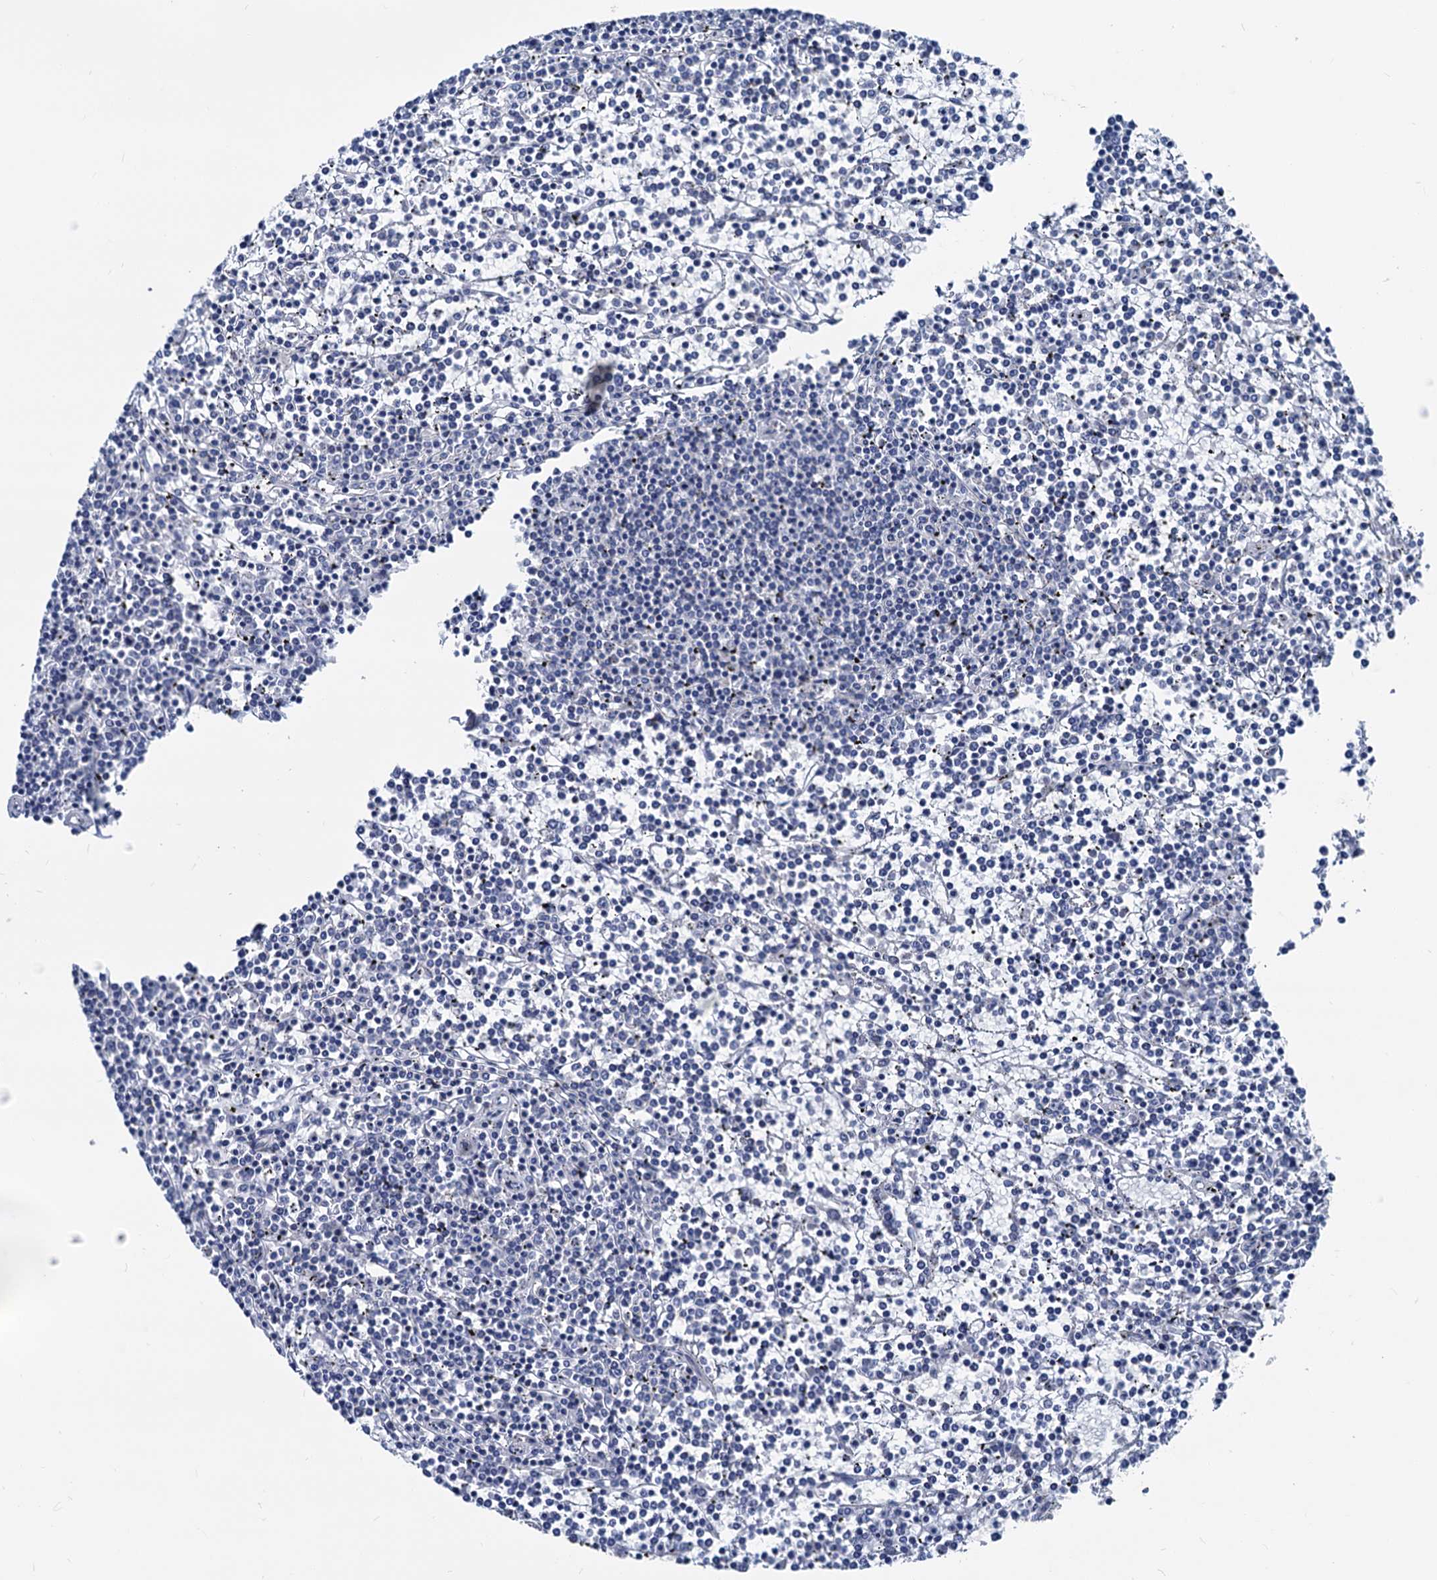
{"staining": {"intensity": "negative", "quantity": "none", "location": "none"}, "tissue": "lymphoma", "cell_type": "Tumor cells", "image_type": "cancer", "snomed": [{"axis": "morphology", "description": "Malignant lymphoma, non-Hodgkin's type, Low grade"}, {"axis": "topography", "description": "Spleen"}], "caption": "A photomicrograph of human malignant lymphoma, non-Hodgkin's type (low-grade) is negative for staining in tumor cells.", "gene": "GLO1", "patient": {"sex": "female", "age": 19}}